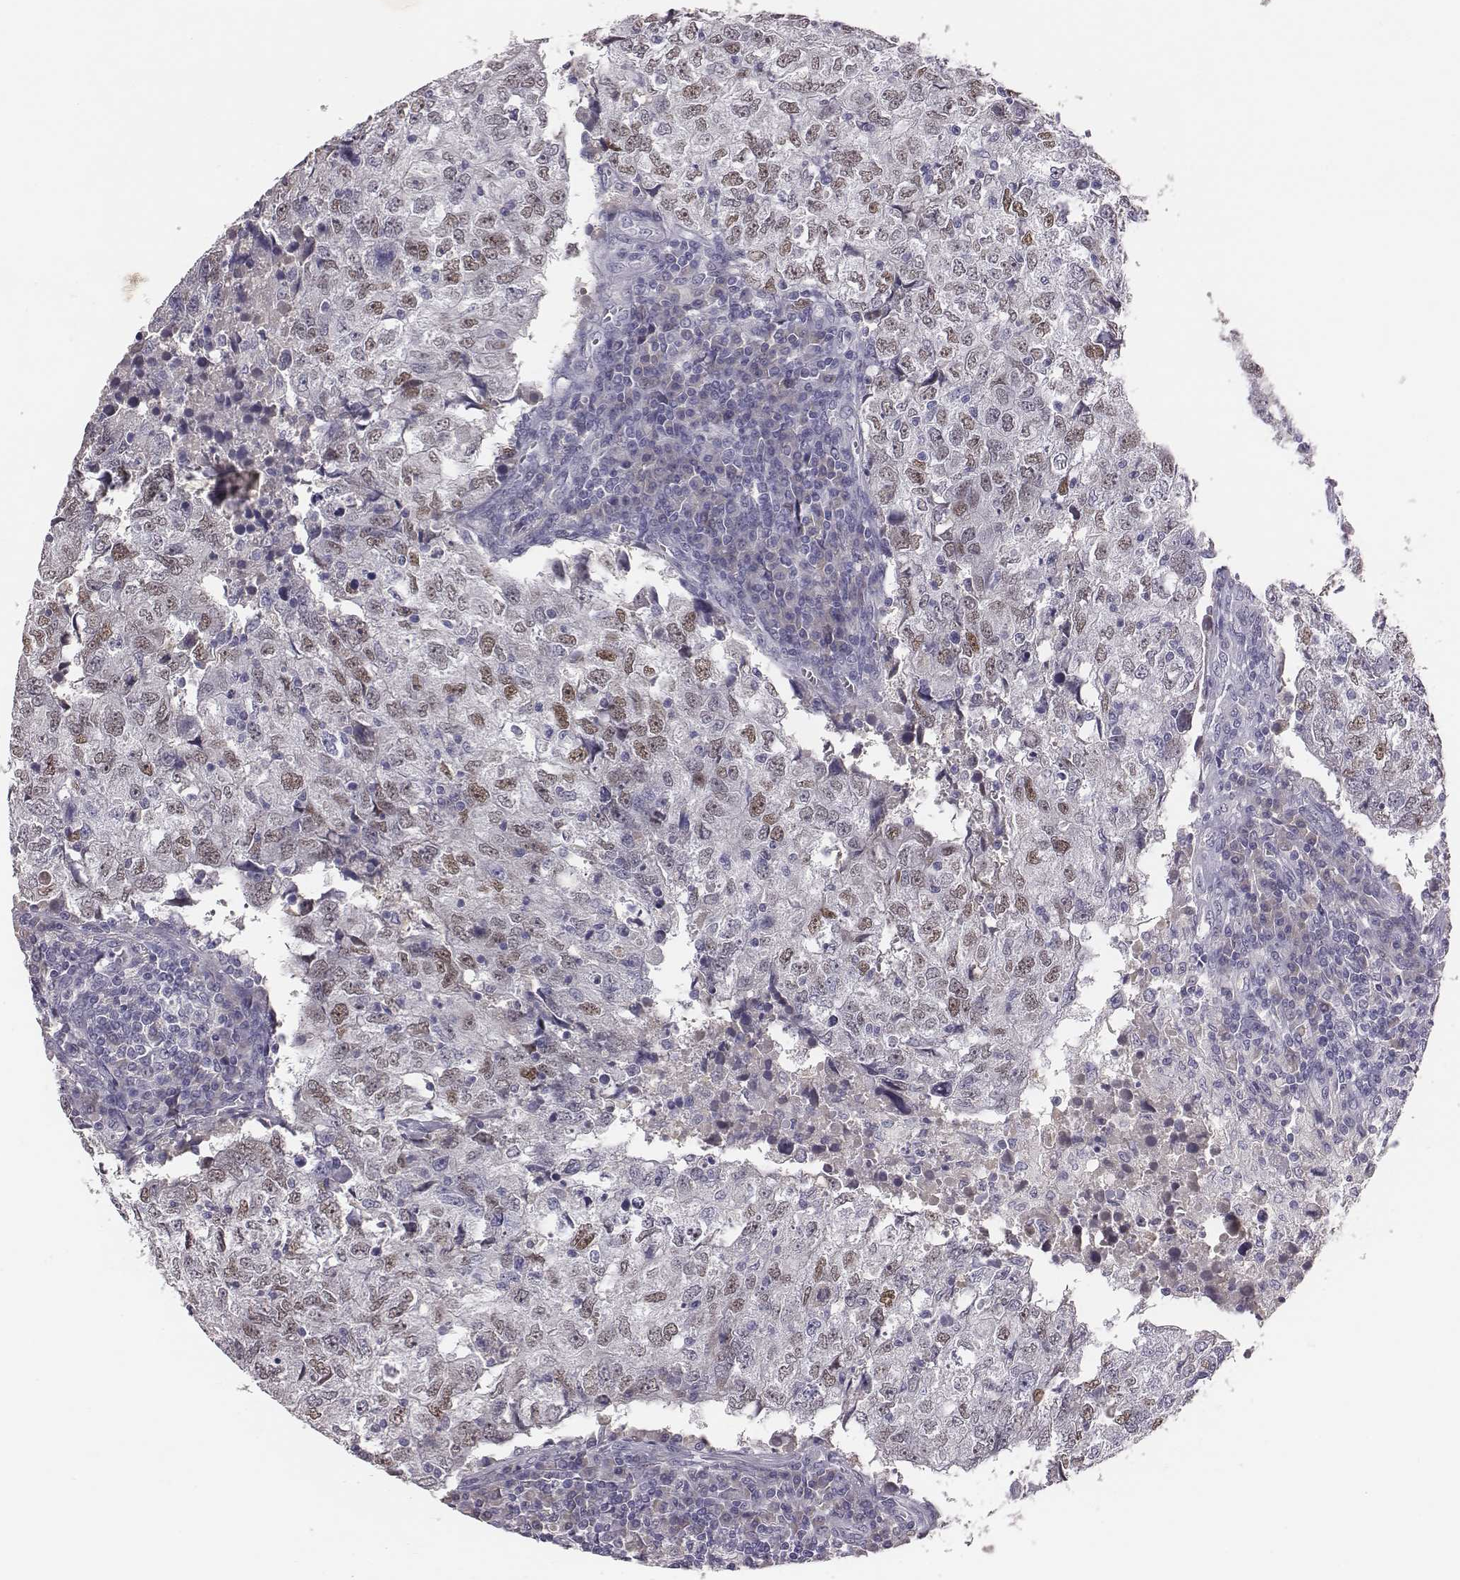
{"staining": {"intensity": "weak", "quantity": ">75%", "location": "nuclear"}, "tissue": "breast cancer", "cell_type": "Tumor cells", "image_type": "cancer", "snomed": [{"axis": "morphology", "description": "Duct carcinoma"}, {"axis": "topography", "description": "Breast"}], "caption": "A photomicrograph of intraductal carcinoma (breast) stained for a protein reveals weak nuclear brown staining in tumor cells.", "gene": "EN1", "patient": {"sex": "female", "age": 30}}